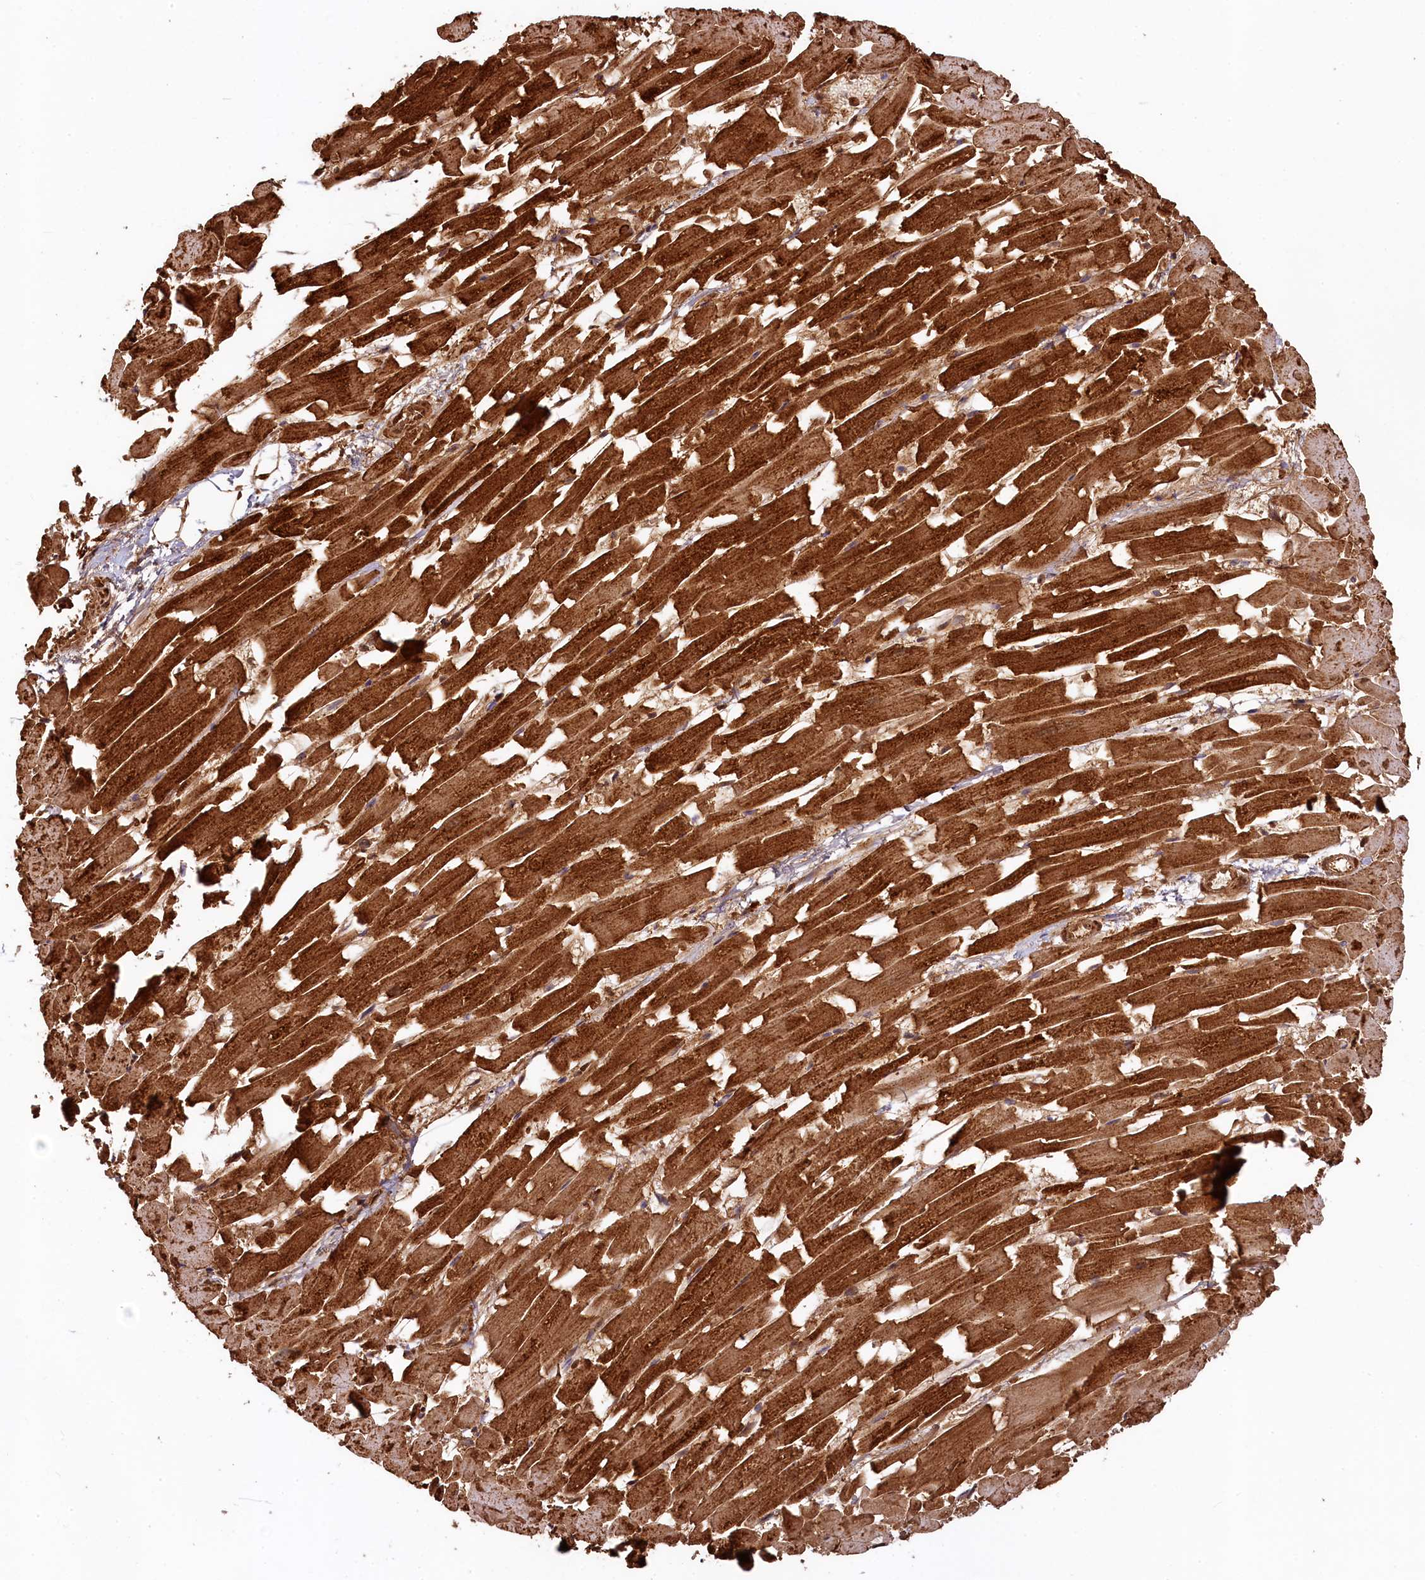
{"staining": {"intensity": "strong", "quantity": ">75%", "location": "cytoplasmic/membranous"}, "tissue": "heart muscle", "cell_type": "Cardiomyocytes", "image_type": "normal", "snomed": [{"axis": "morphology", "description": "Normal tissue, NOS"}, {"axis": "topography", "description": "Heart"}], "caption": "Unremarkable heart muscle exhibits strong cytoplasmic/membranous expression in about >75% of cardiomyocytes, visualized by immunohistochemistry.", "gene": "CLYBL", "patient": {"sex": "female", "age": 64}}